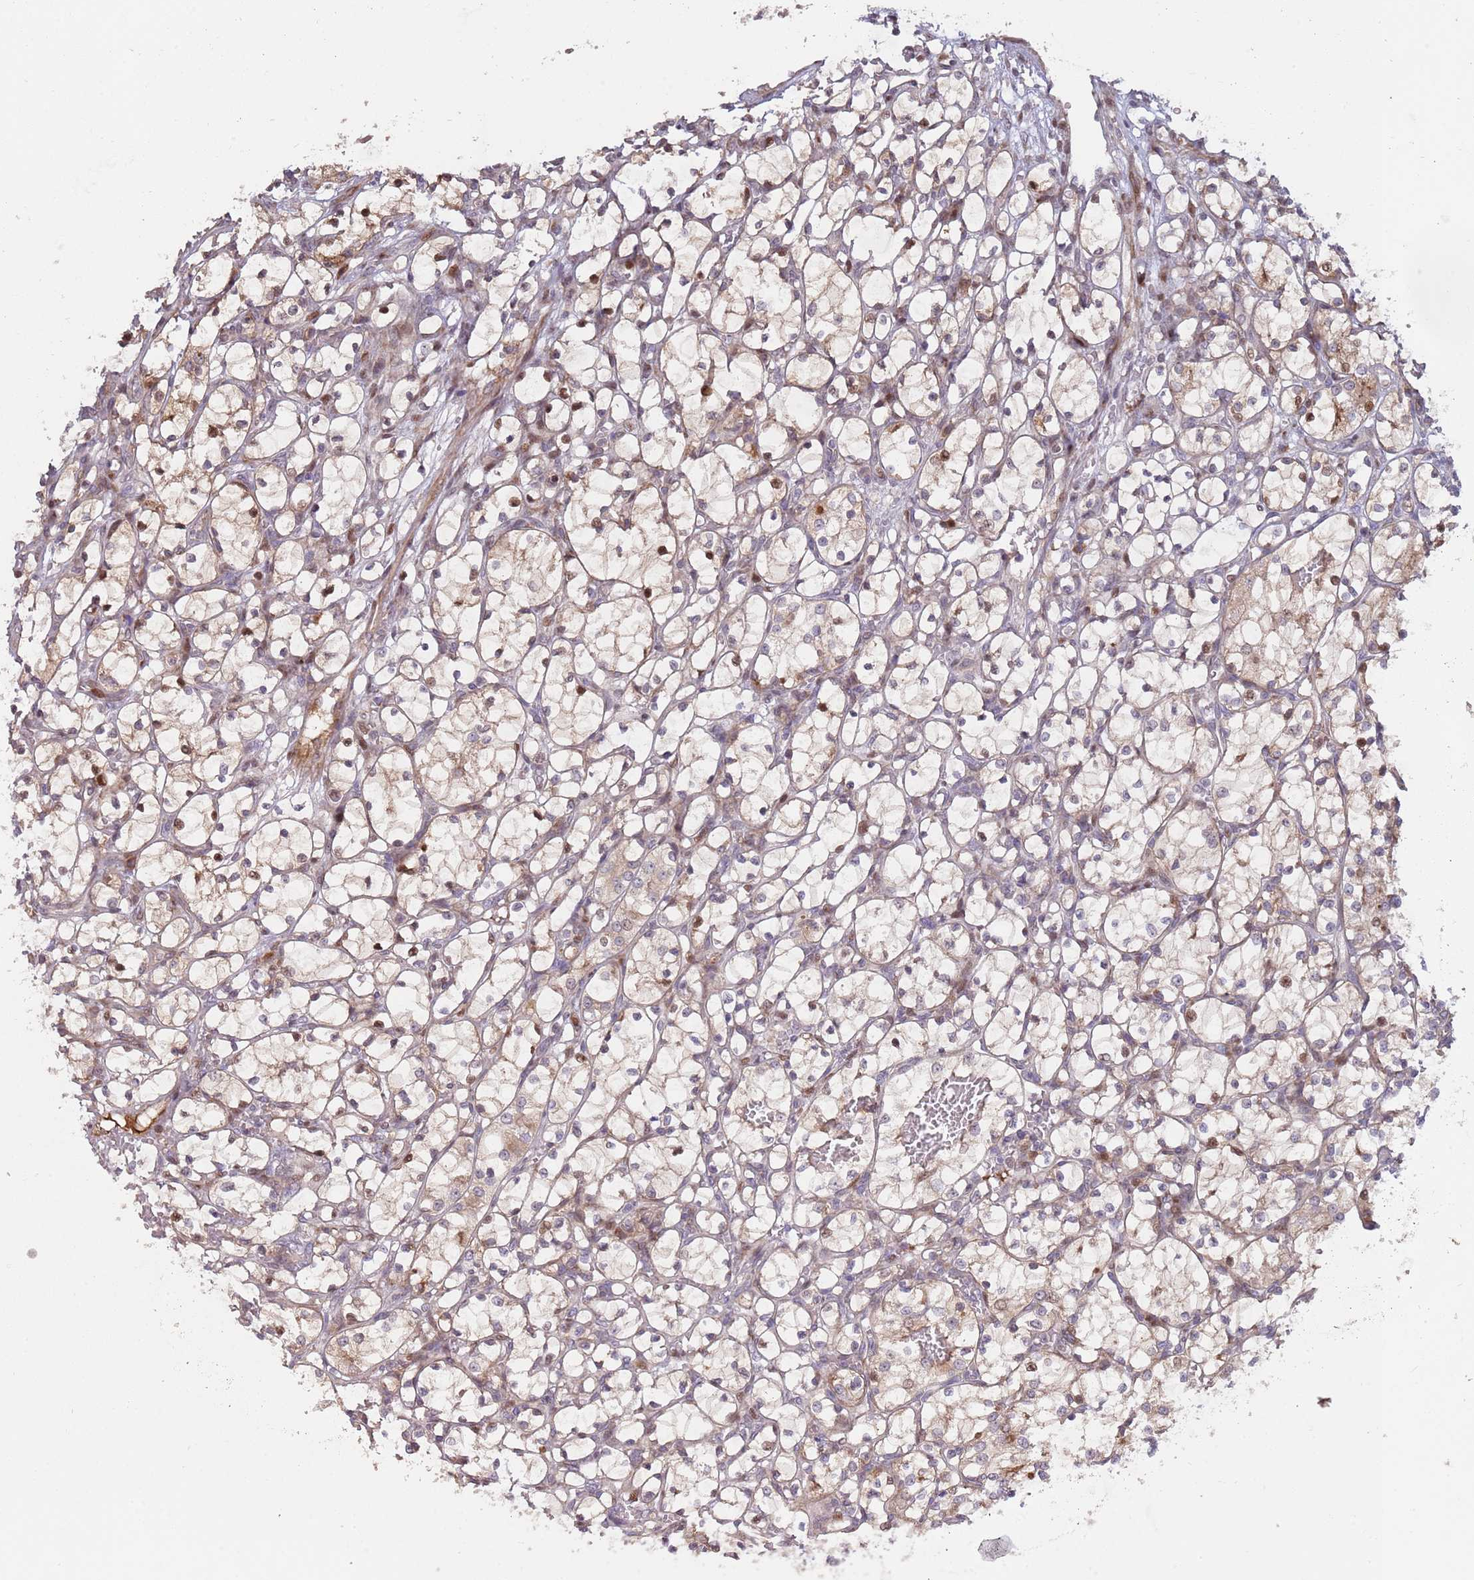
{"staining": {"intensity": "moderate", "quantity": "<25%", "location": "nuclear"}, "tissue": "renal cancer", "cell_type": "Tumor cells", "image_type": "cancer", "snomed": [{"axis": "morphology", "description": "Adenocarcinoma, NOS"}, {"axis": "topography", "description": "Kidney"}], "caption": "The histopathology image exhibits staining of renal adenocarcinoma, revealing moderate nuclear protein positivity (brown color) within tumor cells.", "gene": "SYNDIG1L", "patient": {"sex": "female", "age": 69}}